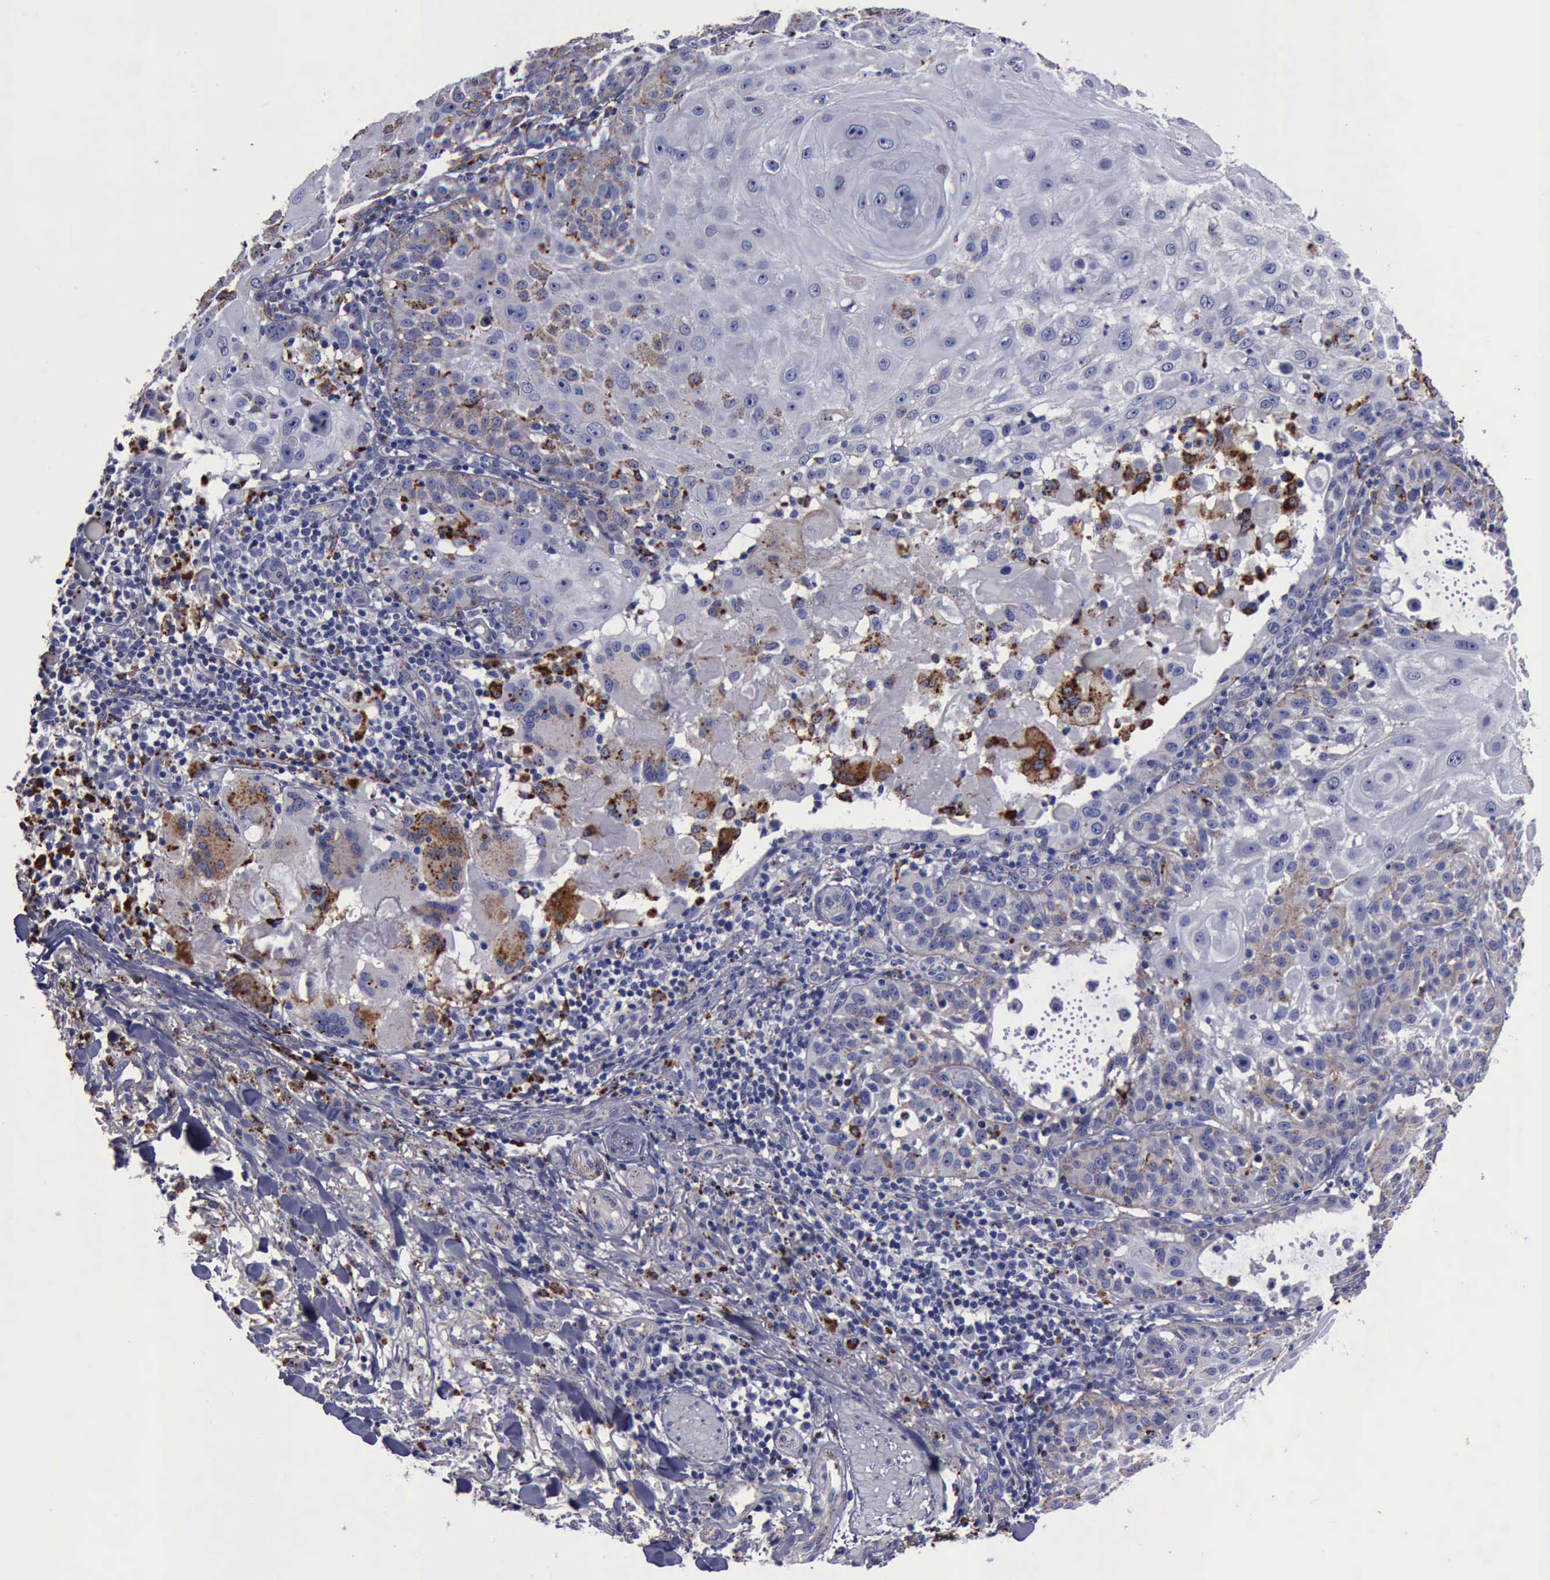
{"staining": {"intensity": "moderate", "quantity": "25%-75%", "location": "cytoplasmic/membranous"}, "tissue": "skin cancer", "cell_type": "Tumor cells", "image_type": "cancer", "snomed": [{"axis": "morphology", "description": "Squamous cell carcinoma, NOS"}, {"axis": "topography", "description": "Skin"}], "caption": "Skin cancer (squamous cell carcinoma) stained with immunohistochemistry (IHC) displays moderate cytoplasmic/membranous positivity in approximately 25%-75% of tumor cells. The staining is performed using DAB brown chromogen to label protein expression. The nuclei are counter-stained blue using hematoxylin.", "gene": "CTSD", "patient": {"sex": "female", "age": 89}}